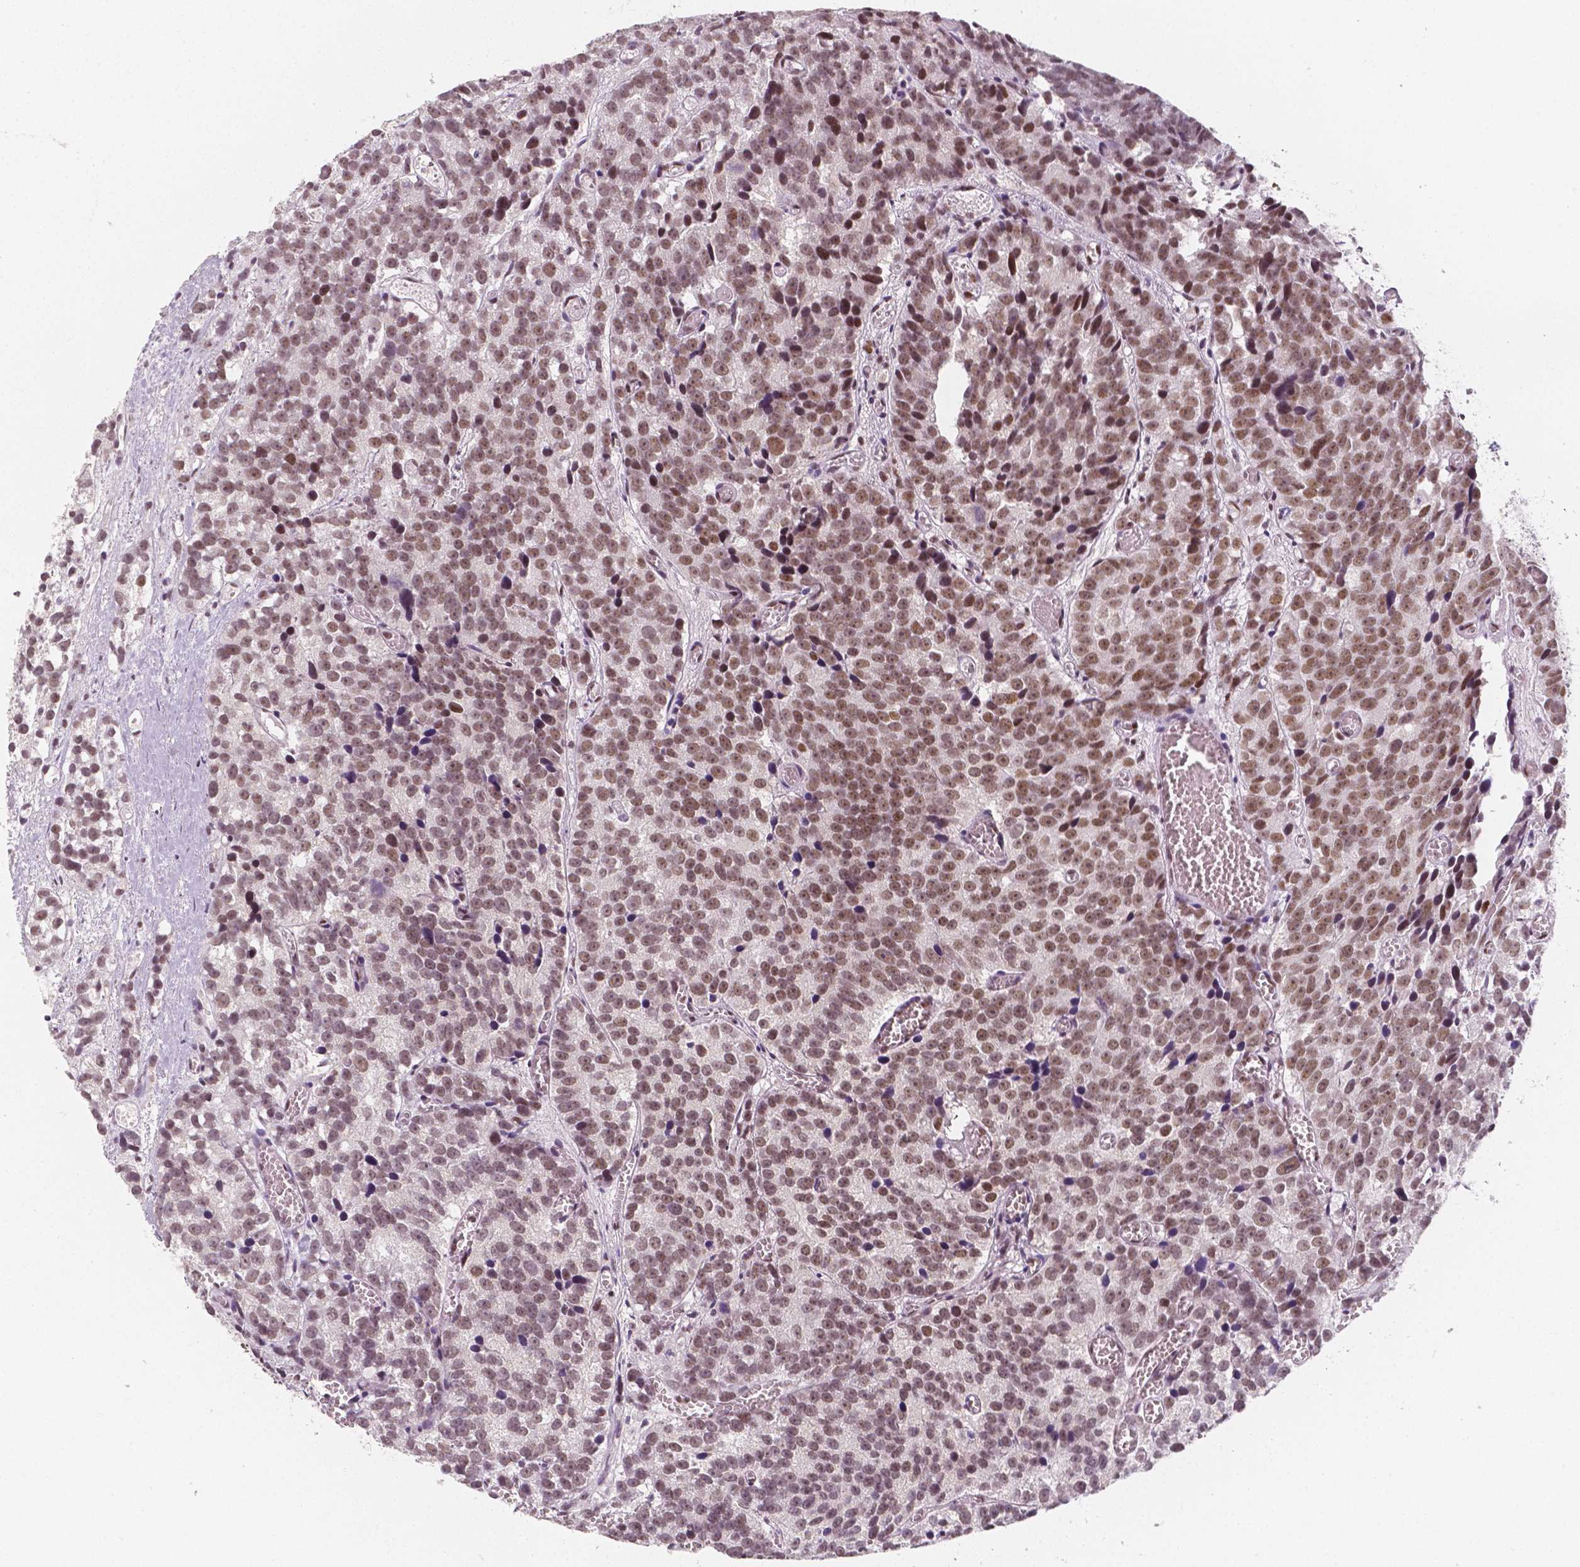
{"staining": {"intensity": "moderate", "quantity": ">75%", "location": "nuclear"}, "tissue": "prostate cancer", "cell_type": "Tumor cells", "image_type": "cancer", "snomed": [{"axis": "morphology", "description": "Adenocarcinoma, High grade"}, {"axis": "topography", "description": "Prostate"}], "caption": "High-power microscopy captured an IHC photomicrograph of prostate cancer (adenocarcinoma (high-grade)), revealing moderate nuclear expression in approximately >75% of tumor cells.", "gene": "HDAC1", "patient": {"sex": "male", "age": 77}}